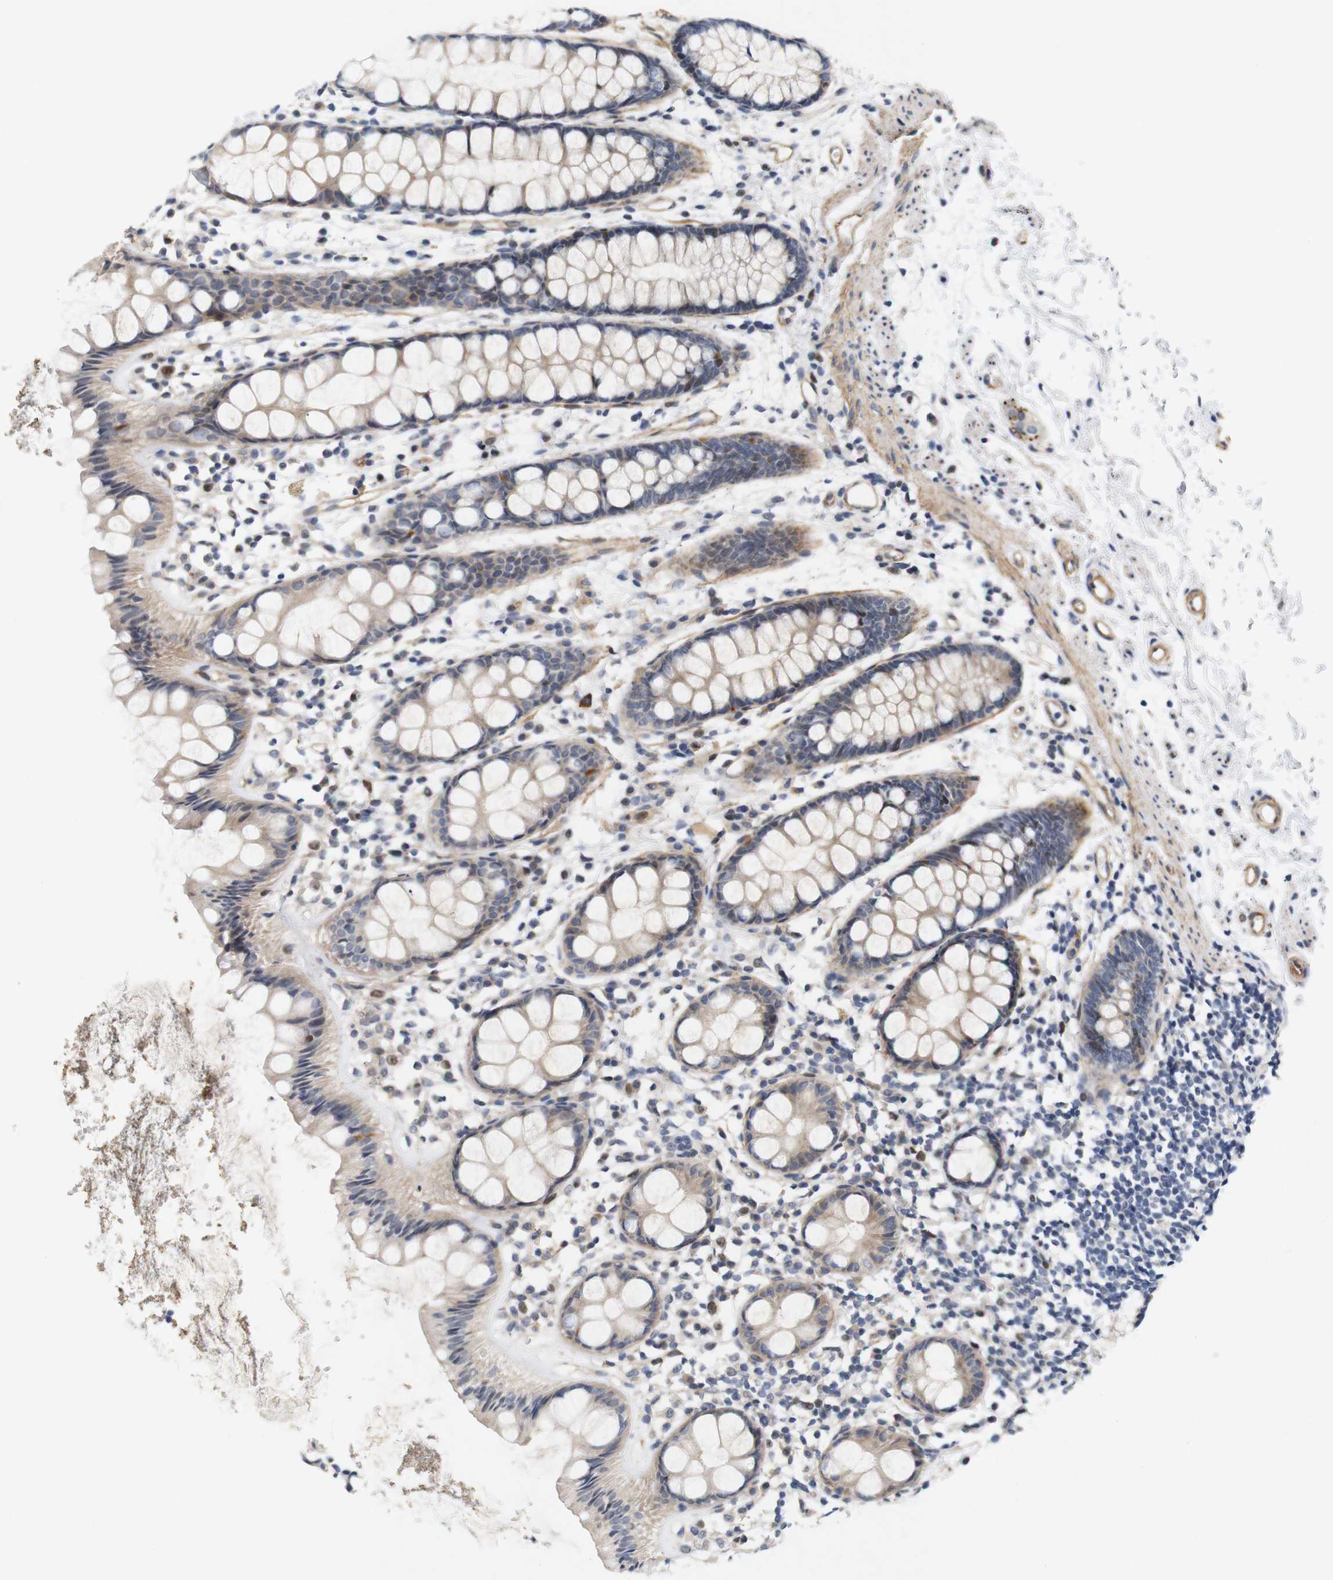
{"staining": {"intensity": "moderate", "quantity": ">75%", "location": "cytoplasmic/membranous"}, "tissue": "rectum", "cell_type": "Glandular cells", "image_type": "normal", "snomed": [{"axis": "morphology", "description": "Normal tissue, NOS"}, {"axis": "topography", "description": "Rectum"}], "caption": "Immunohistochemical staining of unremarkable human rectum shows >75% levels of moderate cytoplasmic/membranous protein positivity in approximately >75% of glandular cells.", "gene": "CYB561", "patient": {"sex": "female", "age": 66}}